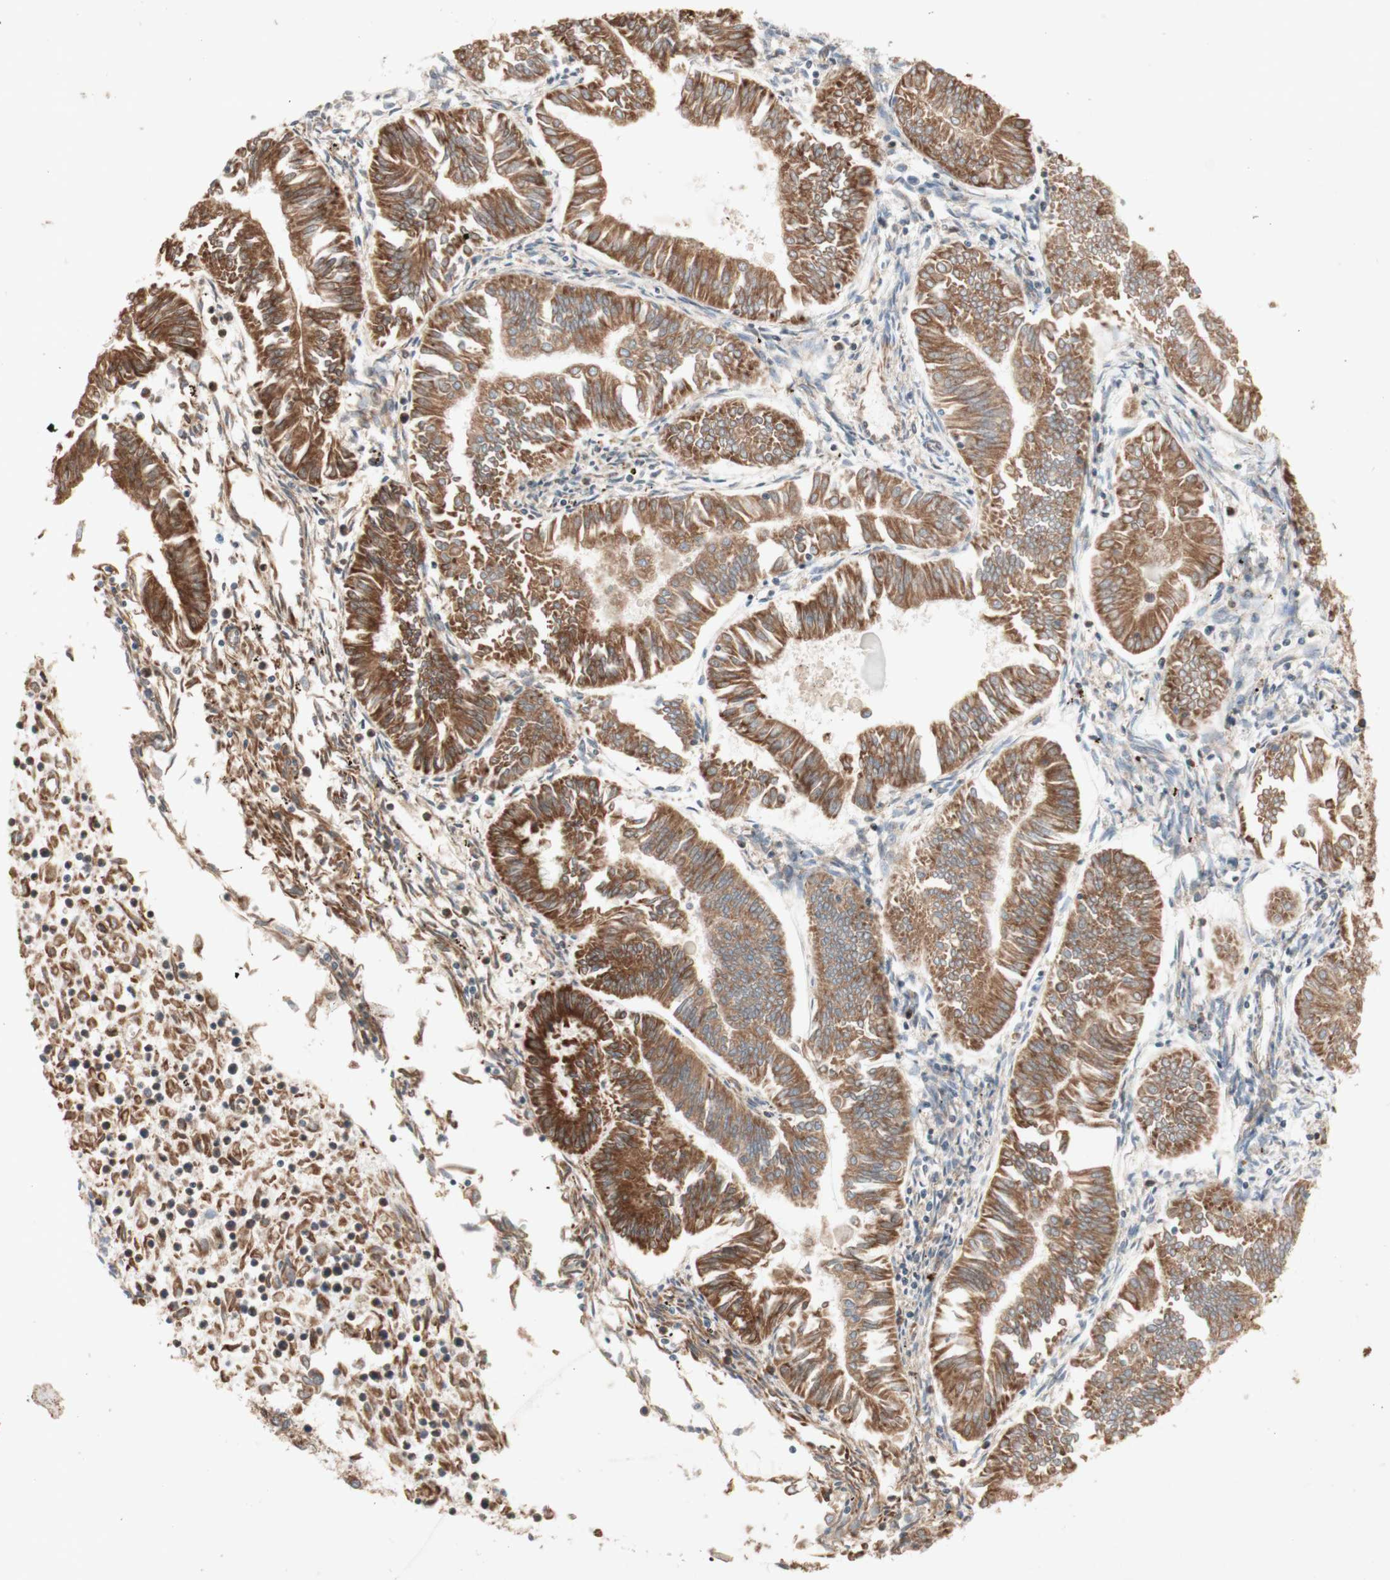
{"staining": {"intensity": "moderate", "quantity": ">75%", "location": "cytoplasmic/membranous"}, "tissue": "endometrial cancer", "cell_type": "Tumor cells", "image_type": "cancer", "snomed": [{"axis": "morphology", "description": "Adenocarcinoma, NOS"}, {"axis": "topography", "description": "Endometrium"}], "caption": "A medium amount of moderate cytoplasmic/membranous positivity is seen in about >75% of tumor cells in endometrial adenocarcinoma tissue.", "gene": "SOCS2", "patient": {"sex": "female", "age": 53}}